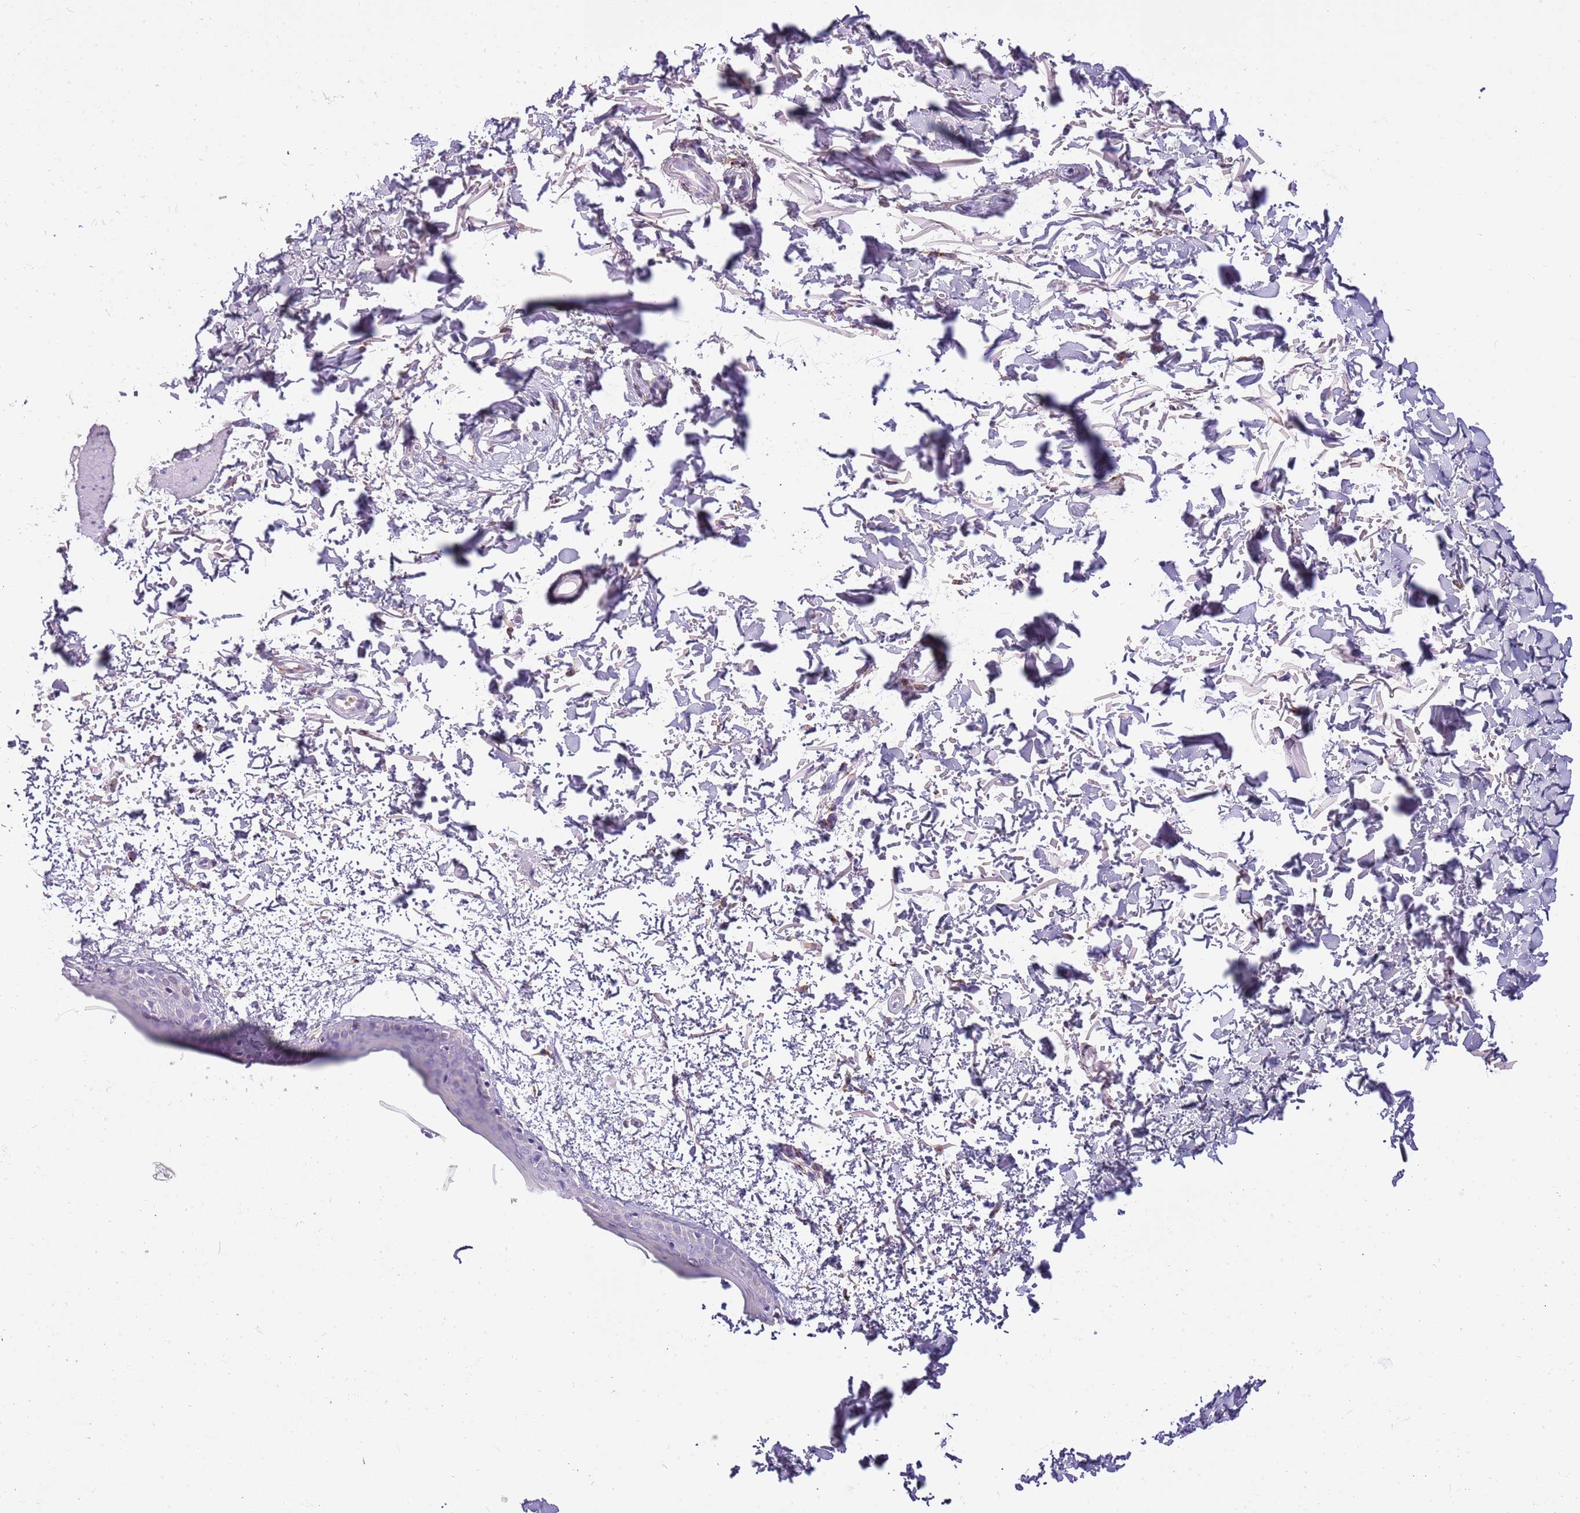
{"staining": {"intensity": "negative", "quantity": "none", "location": "none"}, "tissue": "skin", "cell_type": "Fibroblasts", "image_type": "normal", "snomed": [{"axis": "morphology", "description": "Normal tissue, NOS"}, {"axis": "topography", "description": "Skin"}], "caption": "Immunohistochemistry (IHC) image of unremarkable human skin stained for a protein (brown), which displays no expression in fibroblasts.", "gene": "CFAP73", "patient": {"sex": "male", "age": 66}}